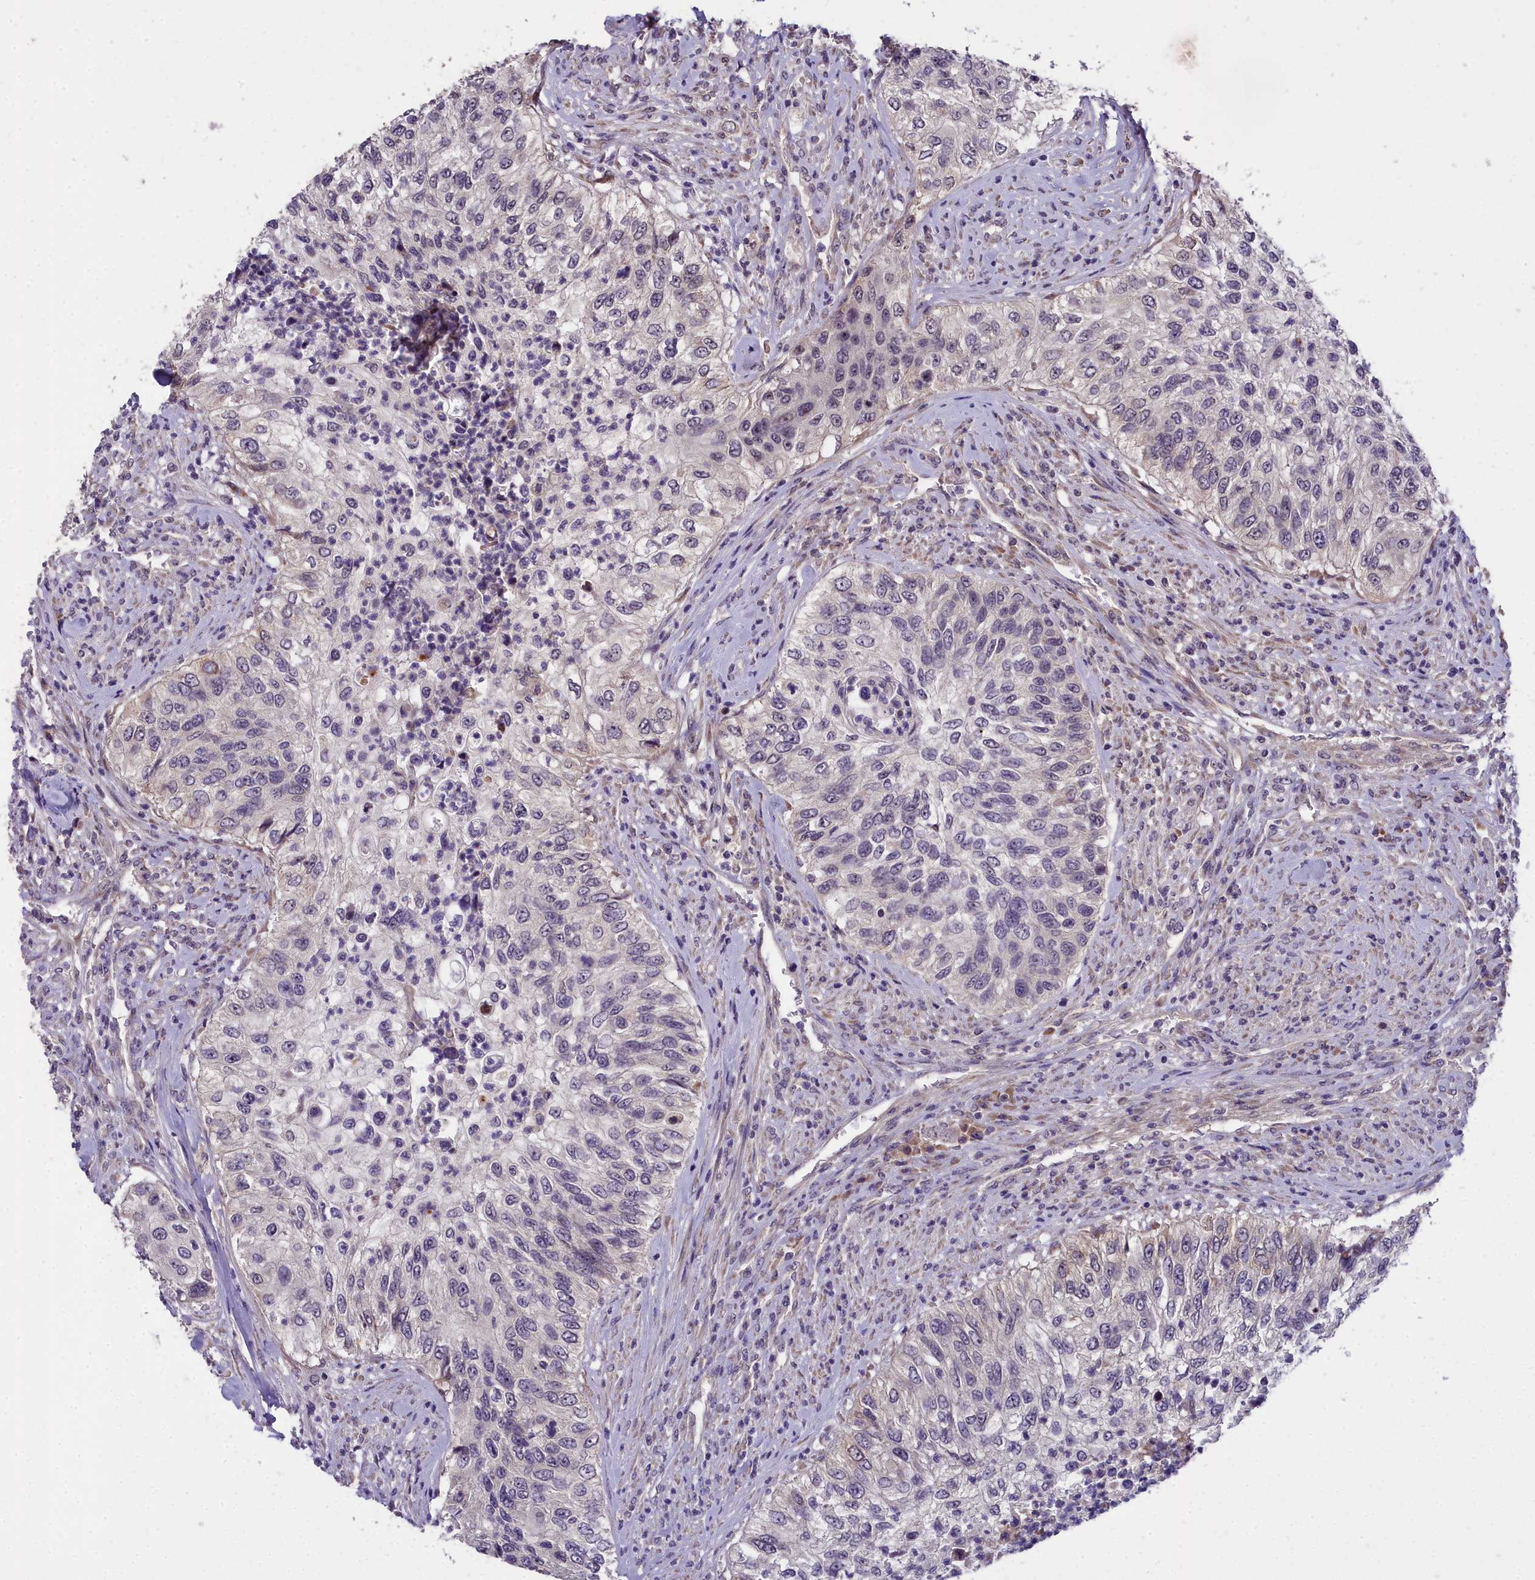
{"staining": {"intensity": "moderate", "quantity": "<25%", "location": "cytoplasmic/membranous"}, "tissue": "urothelial cancer", "cell_type": "Tumor cells", "image_type": "cancer", "snomed": [{"axis": "morphology", "description": "Urothelial carcinoma, High grade"}, {"axis": "topography", "description": "Urinary bladder"}], "caption": "Immunohistochemistry (IHC) of human urothelial cancer displays low levels of moderate cytoplasmic/membranous expression in approximately <25% of tumor cells.", "gene": "ZNF333", "patient": {"sex": "female", "age": 60}}